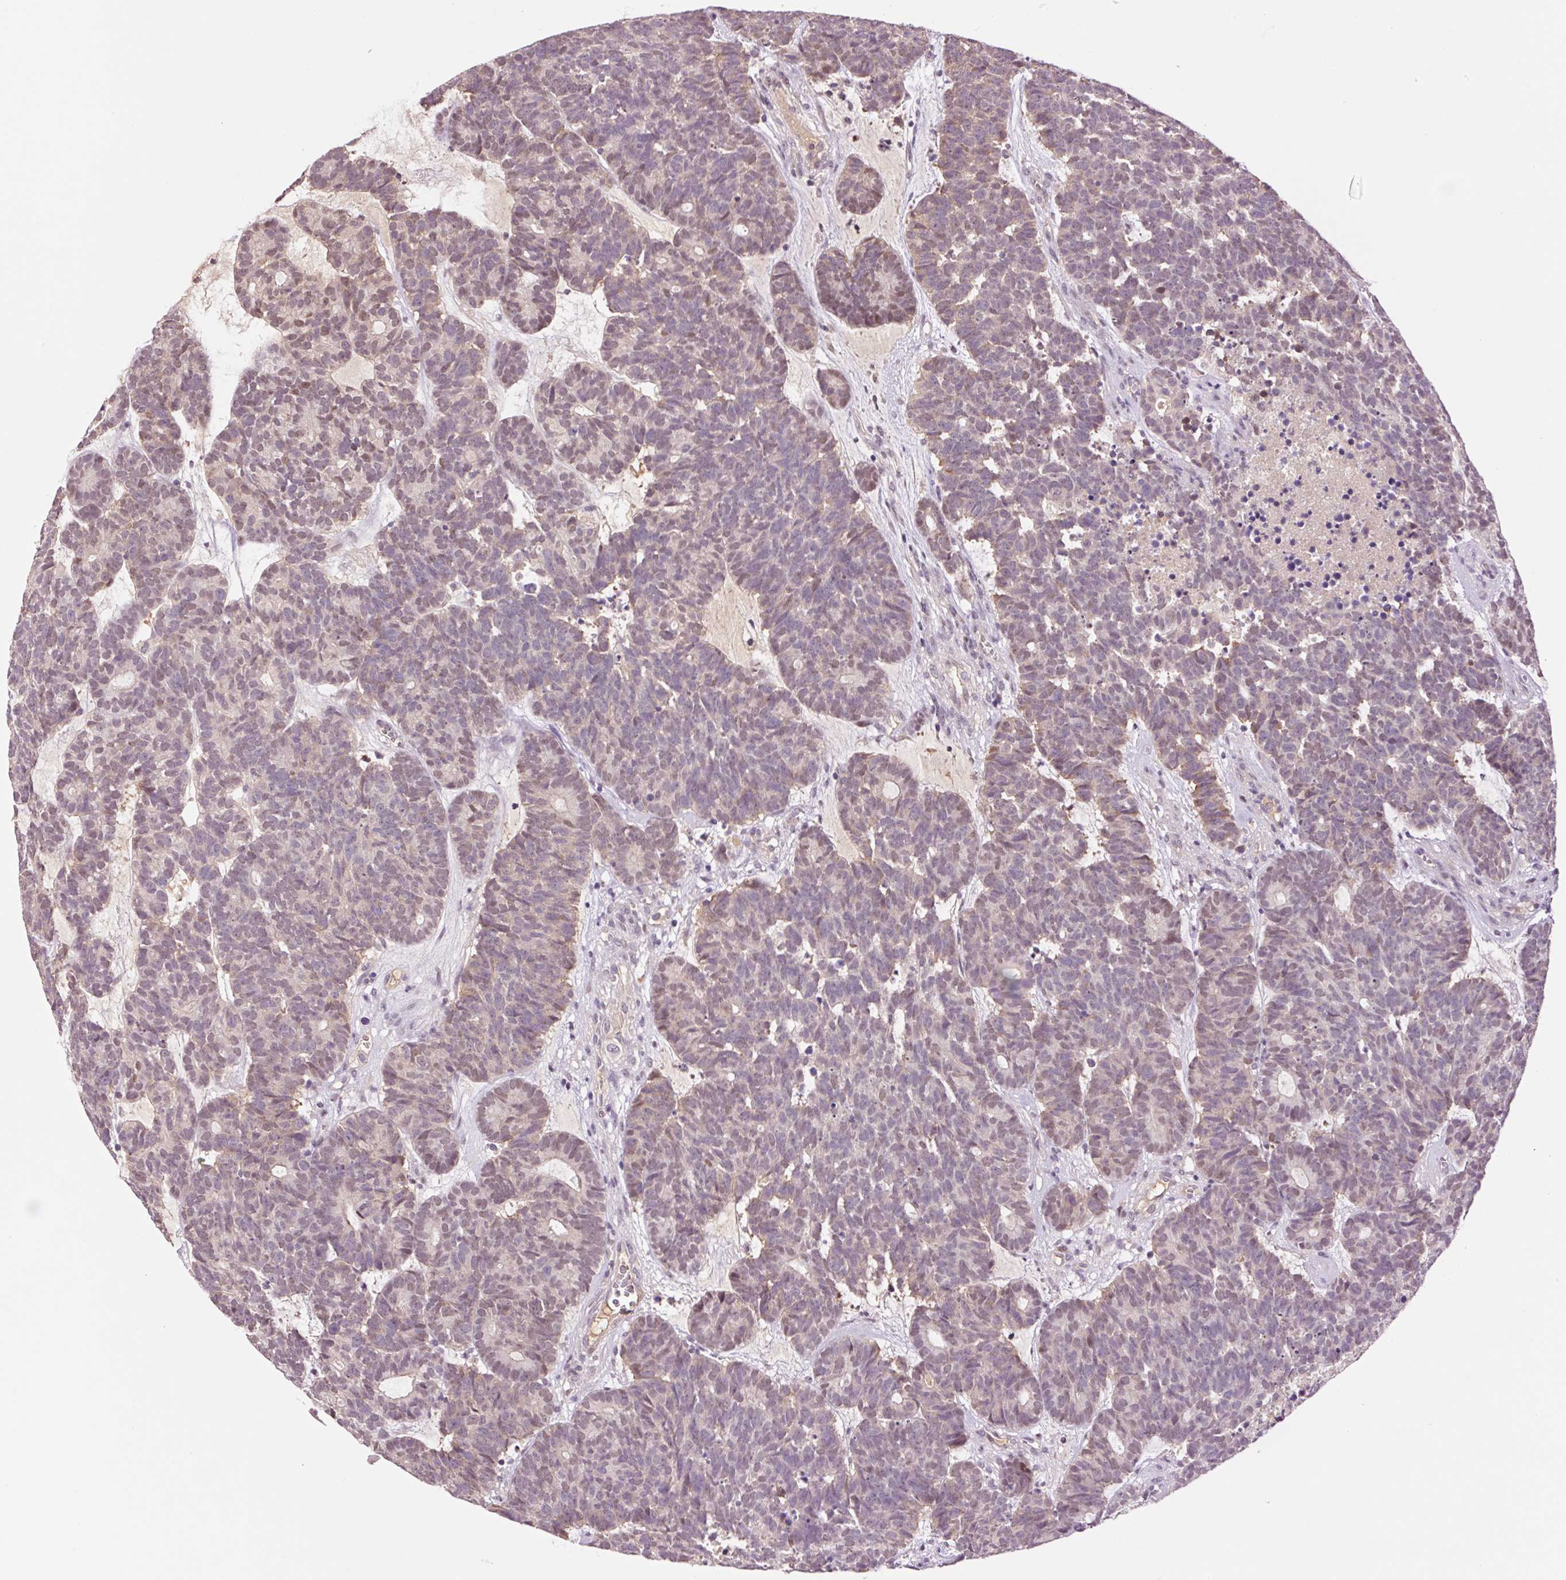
{"staining": {"intensity": "weak", "quantity": "<25%", "location": "cytoplasmic/membranous,nuclear"}, "tissue": "head and neck cancer", "cell_type": "Tumor cells", "image_type": "cancer", "snomed": [{"axis": "morphology", "description": "Adenocarcinoma, NOS"}, {"axis": "topography", "description": "Head-Neck"}], "caption": "This is an IHC micrograph of adenocarcinoma (head and neck). There is no expression in tumor cells.", "gene": "DPPA4", "patient": {"sex": "female", "age": 81}}